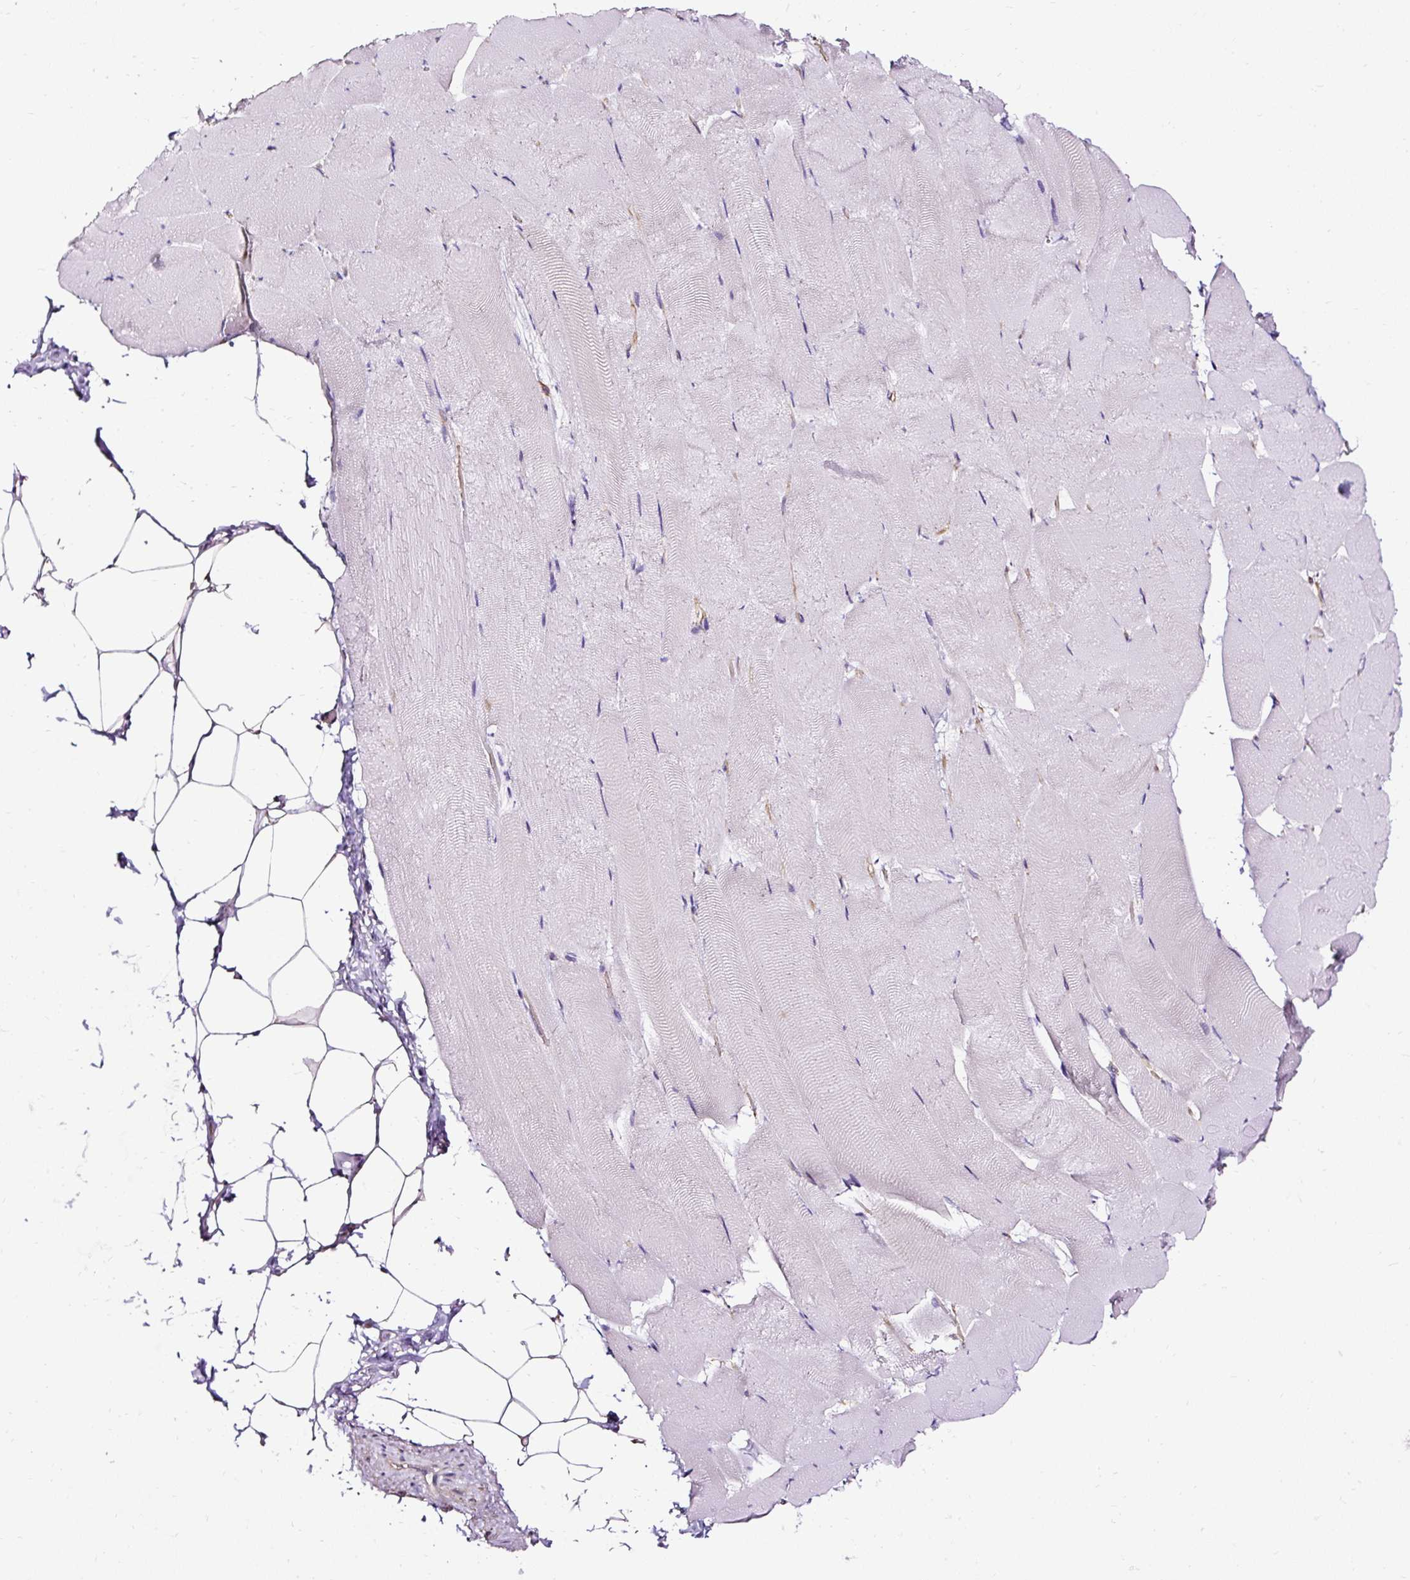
{"staining": {"intensity": "negative", "quantity": "none", "location": "none"}, "tissue": "skeletal muscle", "cell_type": "Myocytes", "image_type": "normal", "snomed": [{"axis": "morphology", "description": "Normal tissue, NOS"}, {"axis": "topography", "description": "Skeletal muscle"}], "caption": "Immunohistochemical staining of normal skeletal muscle demonstrates no significant positivity in myocytes.", "gene": "SLC7A8", "patient": {"sex": "female", "age": 64}}